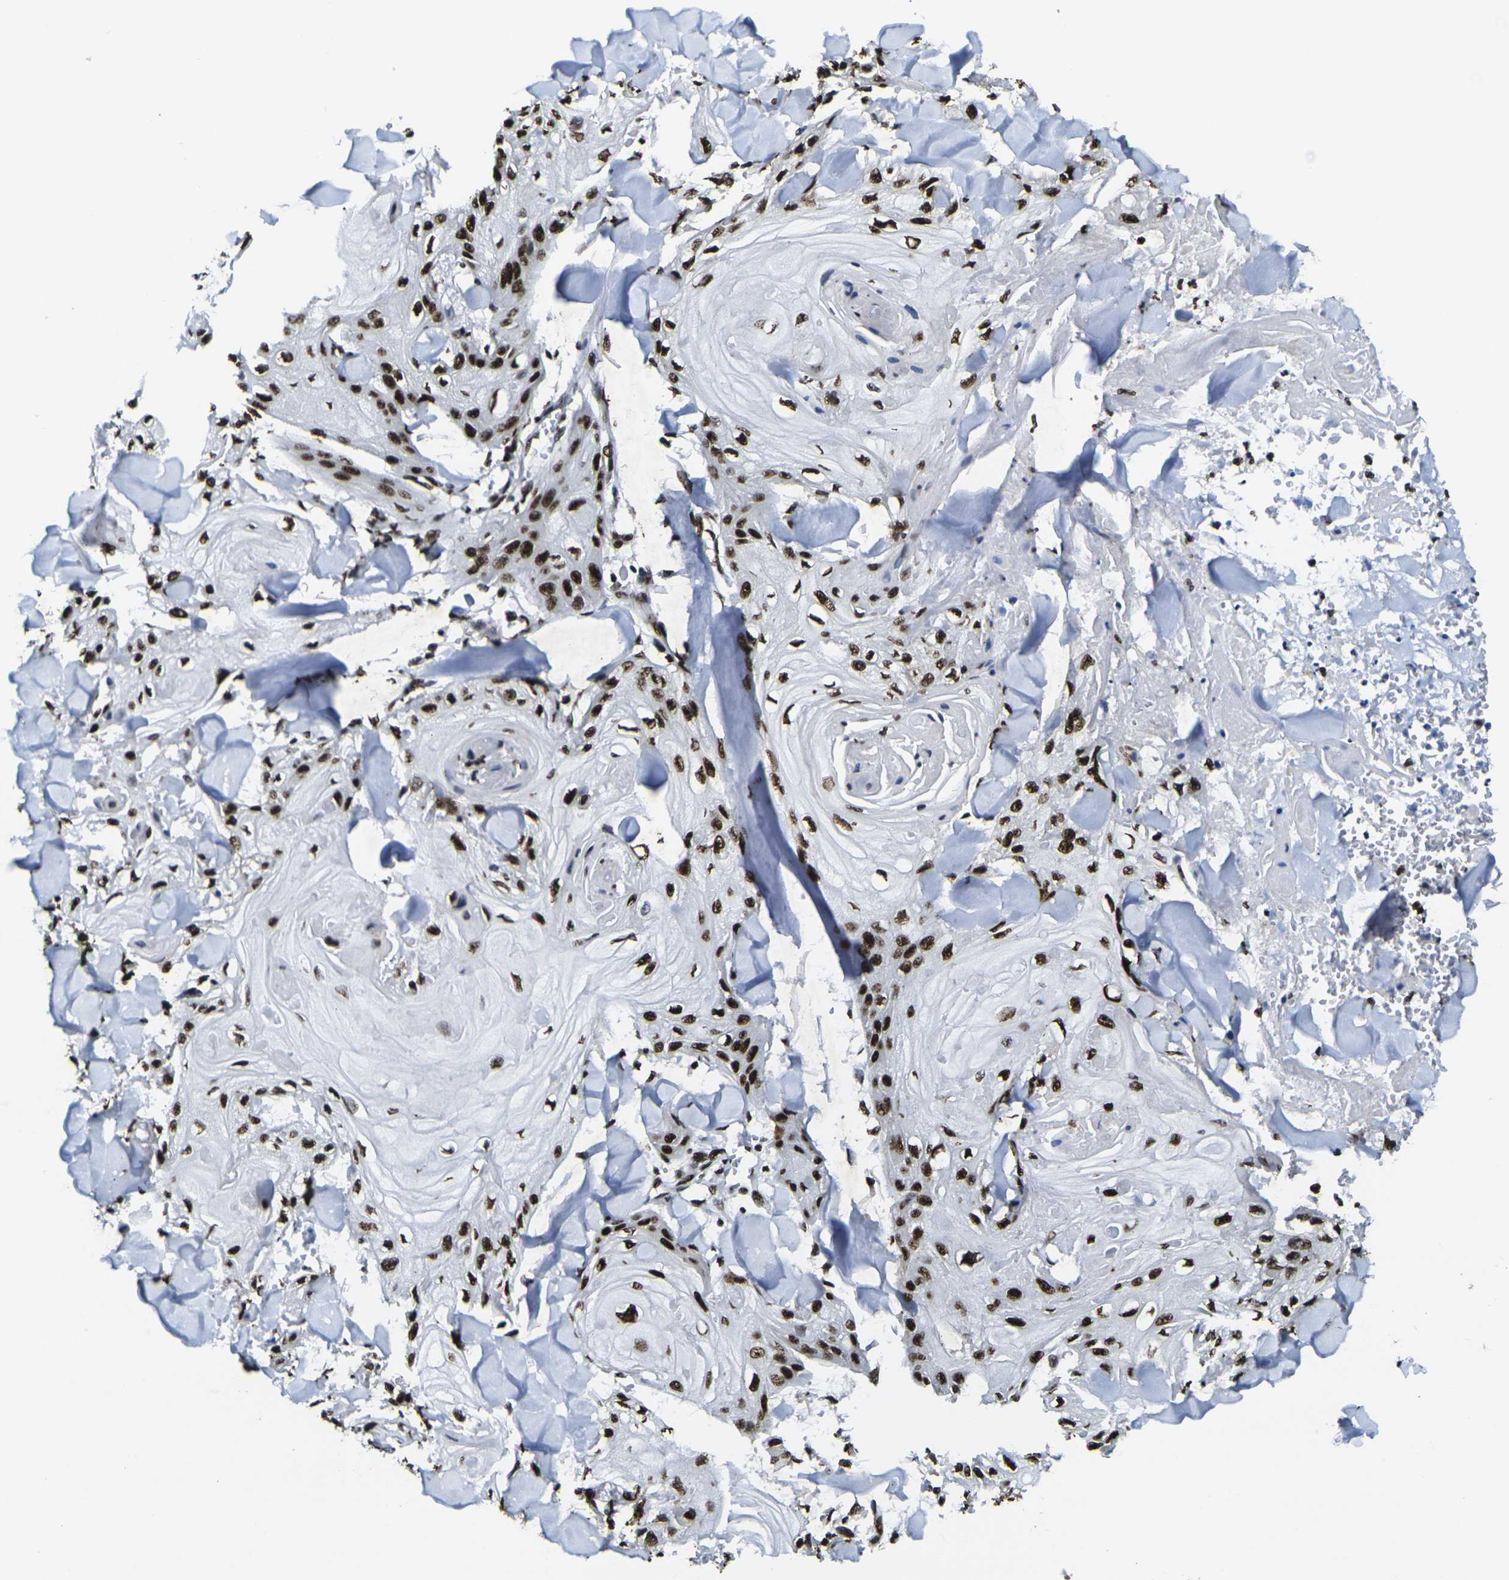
{"staining": {"intensity": "strong", "quantity": ">75%", "location": "nuclear"}, "tissue": "skin cancer", "cell_type": "Tumor cells", "image_type": "cancer", "snomed": [{"axis": "morphology", "description": "Squamous cell carcinoma, NOS"}, {"axis": "topography", "description": "Skin"}], "caption": "DAB immunohistochemical staining of skin cancer (squamous cell carcinoma) reveals strong nuclear protein positivity in approximately >75% of tumor cells.", "gene": "SMARCC1", "patient": {"sex": "male", "age": 74}}